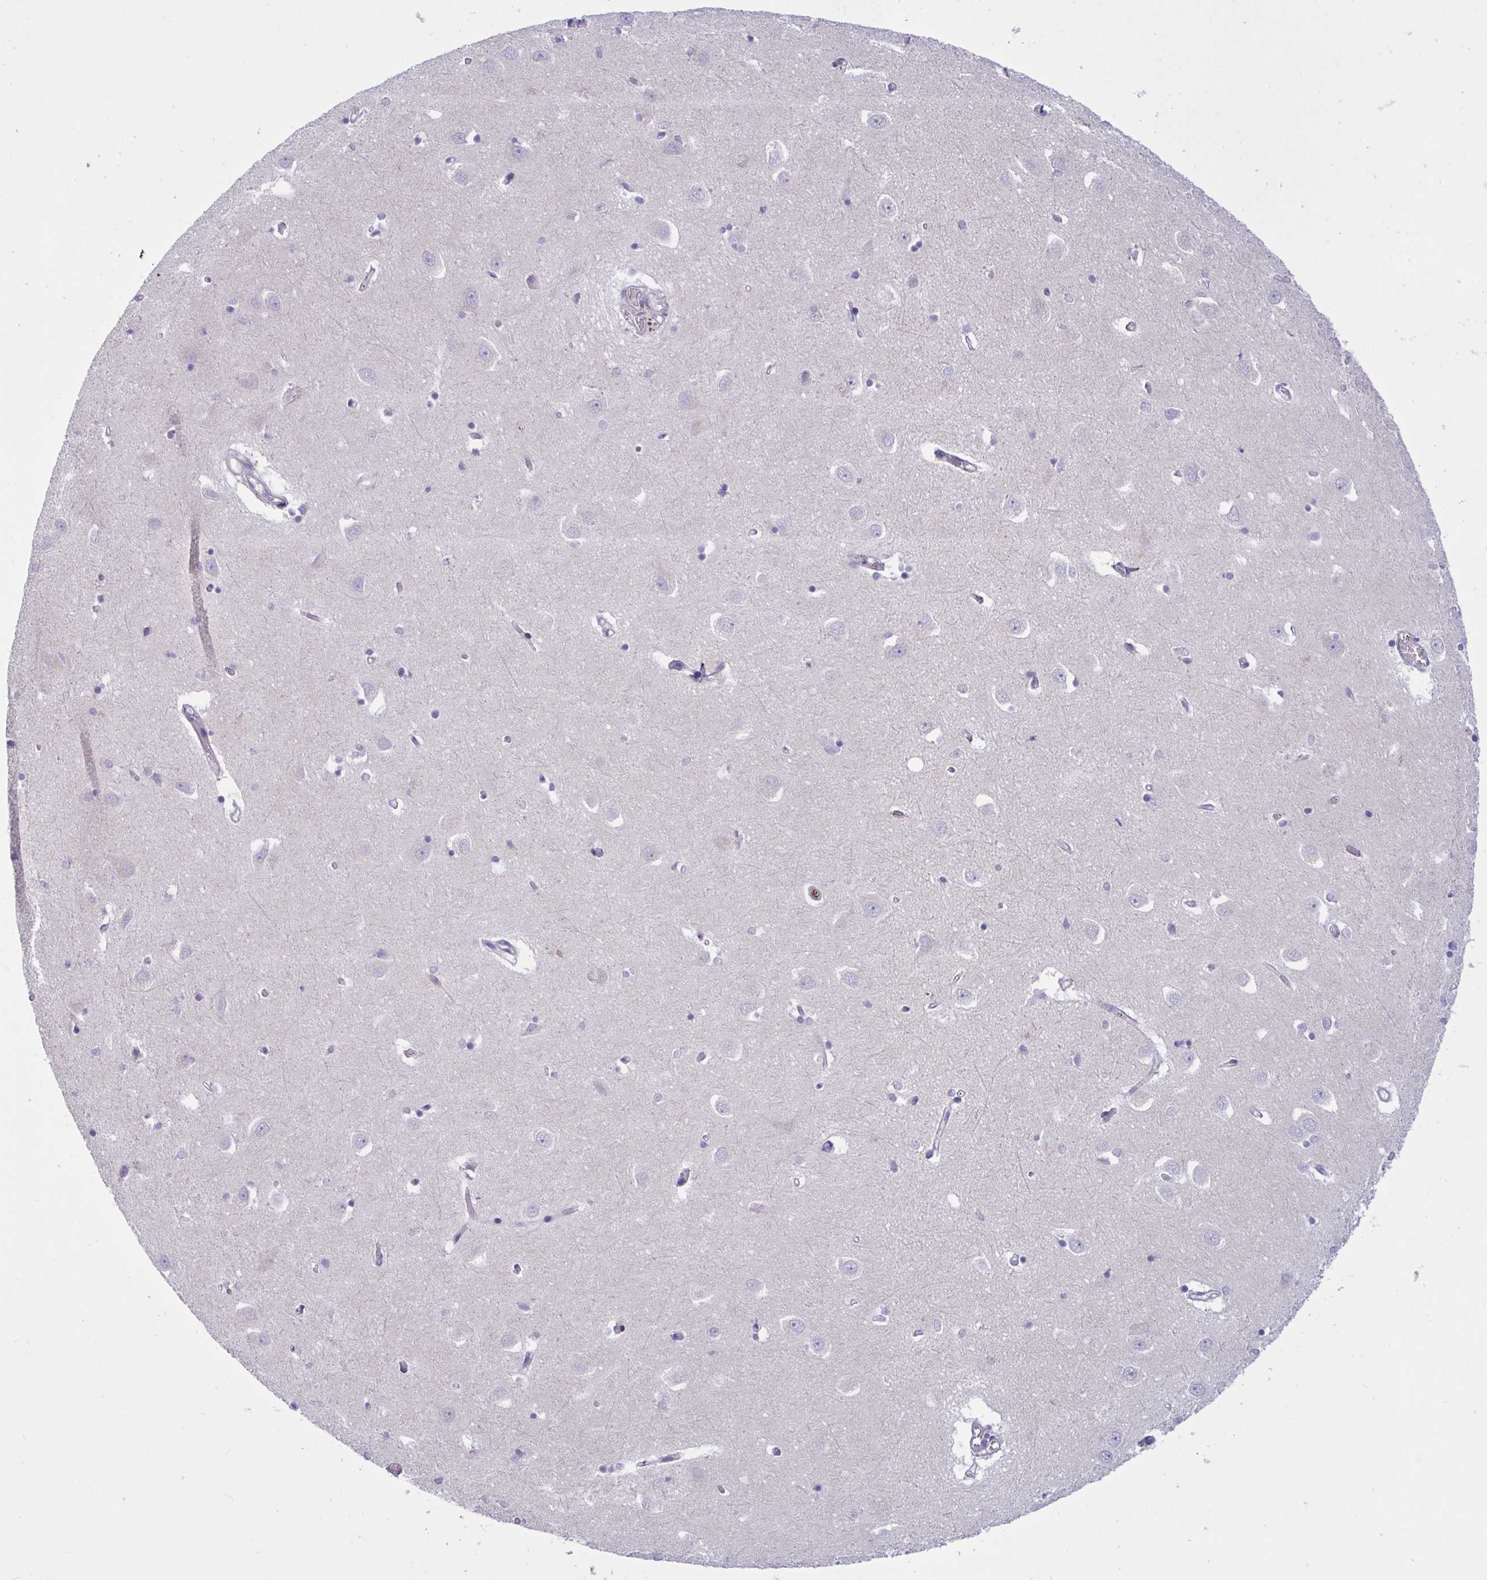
{"staining": {"intensity": "negative", "quantity": "none", "location": "none"}, "tissue": "caudate", "cell_type": "Glial cells", "image_type": "normal", "snomed": [{"axis": "morphology", "description": "Normal tissue, NOS"}, {"axis": "topography", "description": "Lateral ventricle wall"}, {"axis": "topography", "description": "Hippocampus"}], "caption": "High power microscopy histopathology image of an immunohistochemistry histopathology image of benign caudate, revealing no significant expression in glial cells.", "gene": "OXLD1", "patient": {"sex": "female", "age": 63}}